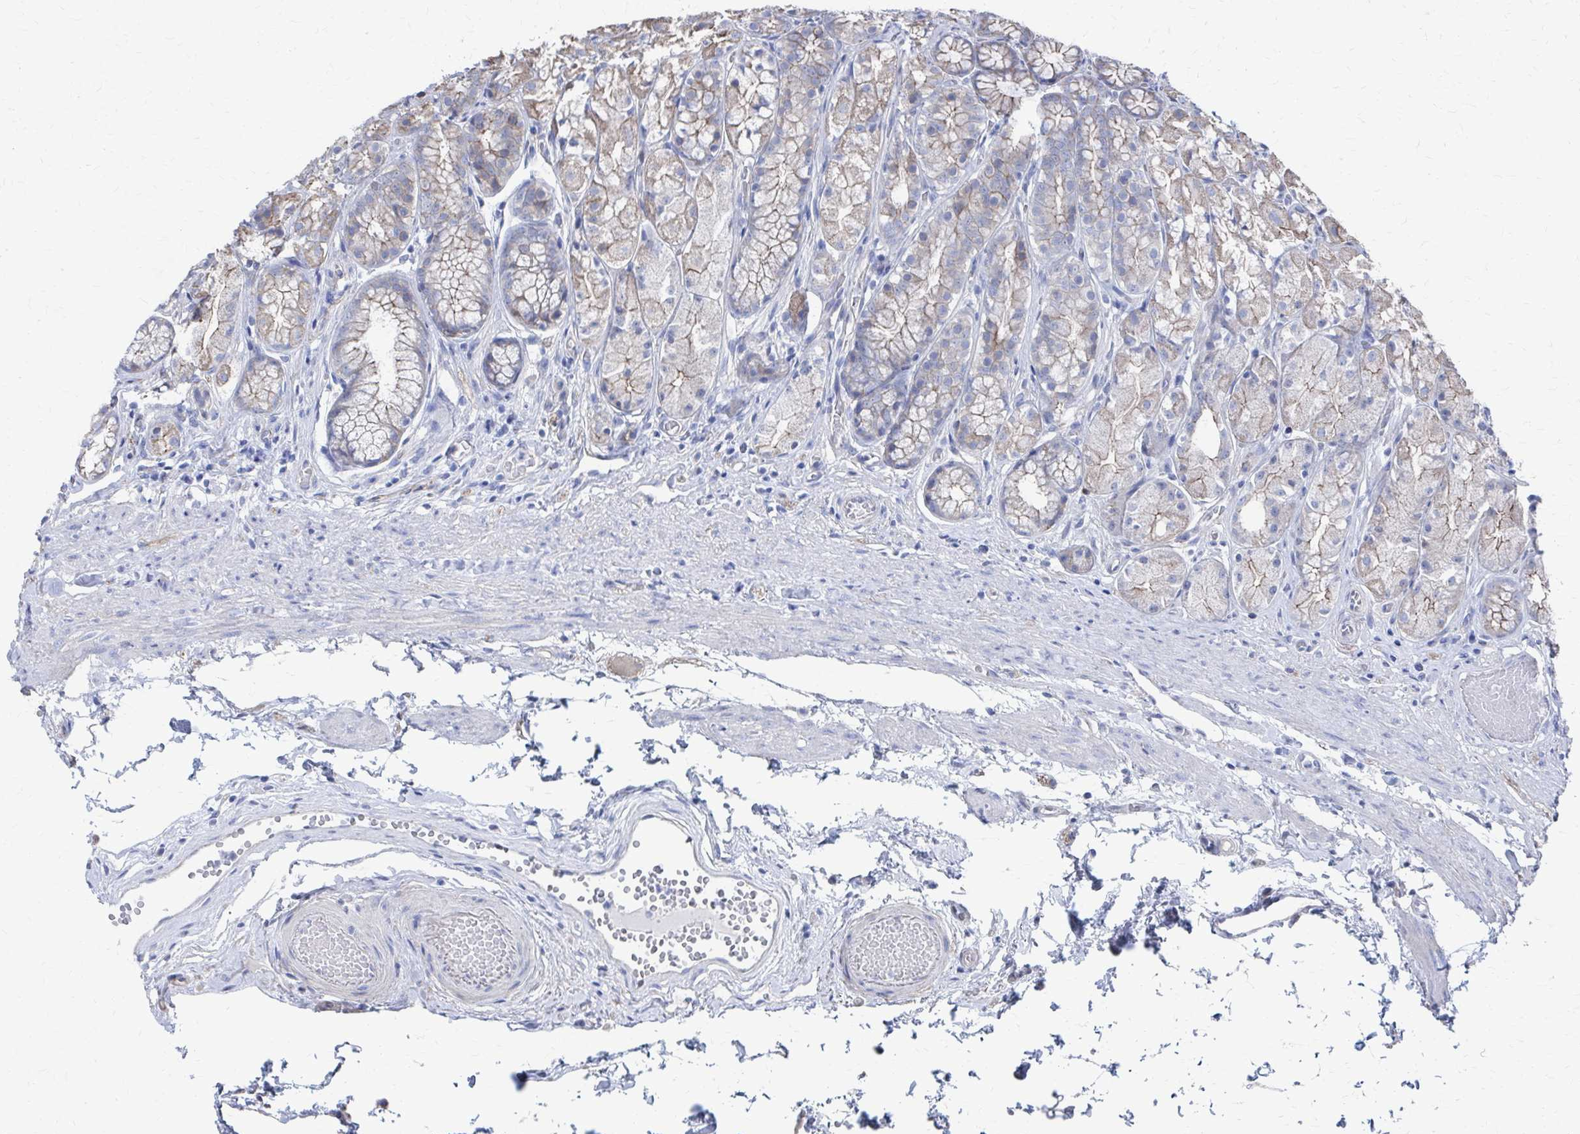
{"staining": {"intensity": "weak", "quantity": "<25%", "location": "cytoplasmic/membranous"}, "tissue": "stomach", "cell_type": "Glandular cells", "image_type": "normal", "snomed": [{"axis": "morphology", "description": "Normal tissue, NOS"}, {"axis": "topography", "description": "Stomach"}], "caption": "This is an IHC image of normal human stomach. There is no expression in glandular cells.", "gene": "PLEKHG7", "patient": {"sex": "male", "age": 70}}